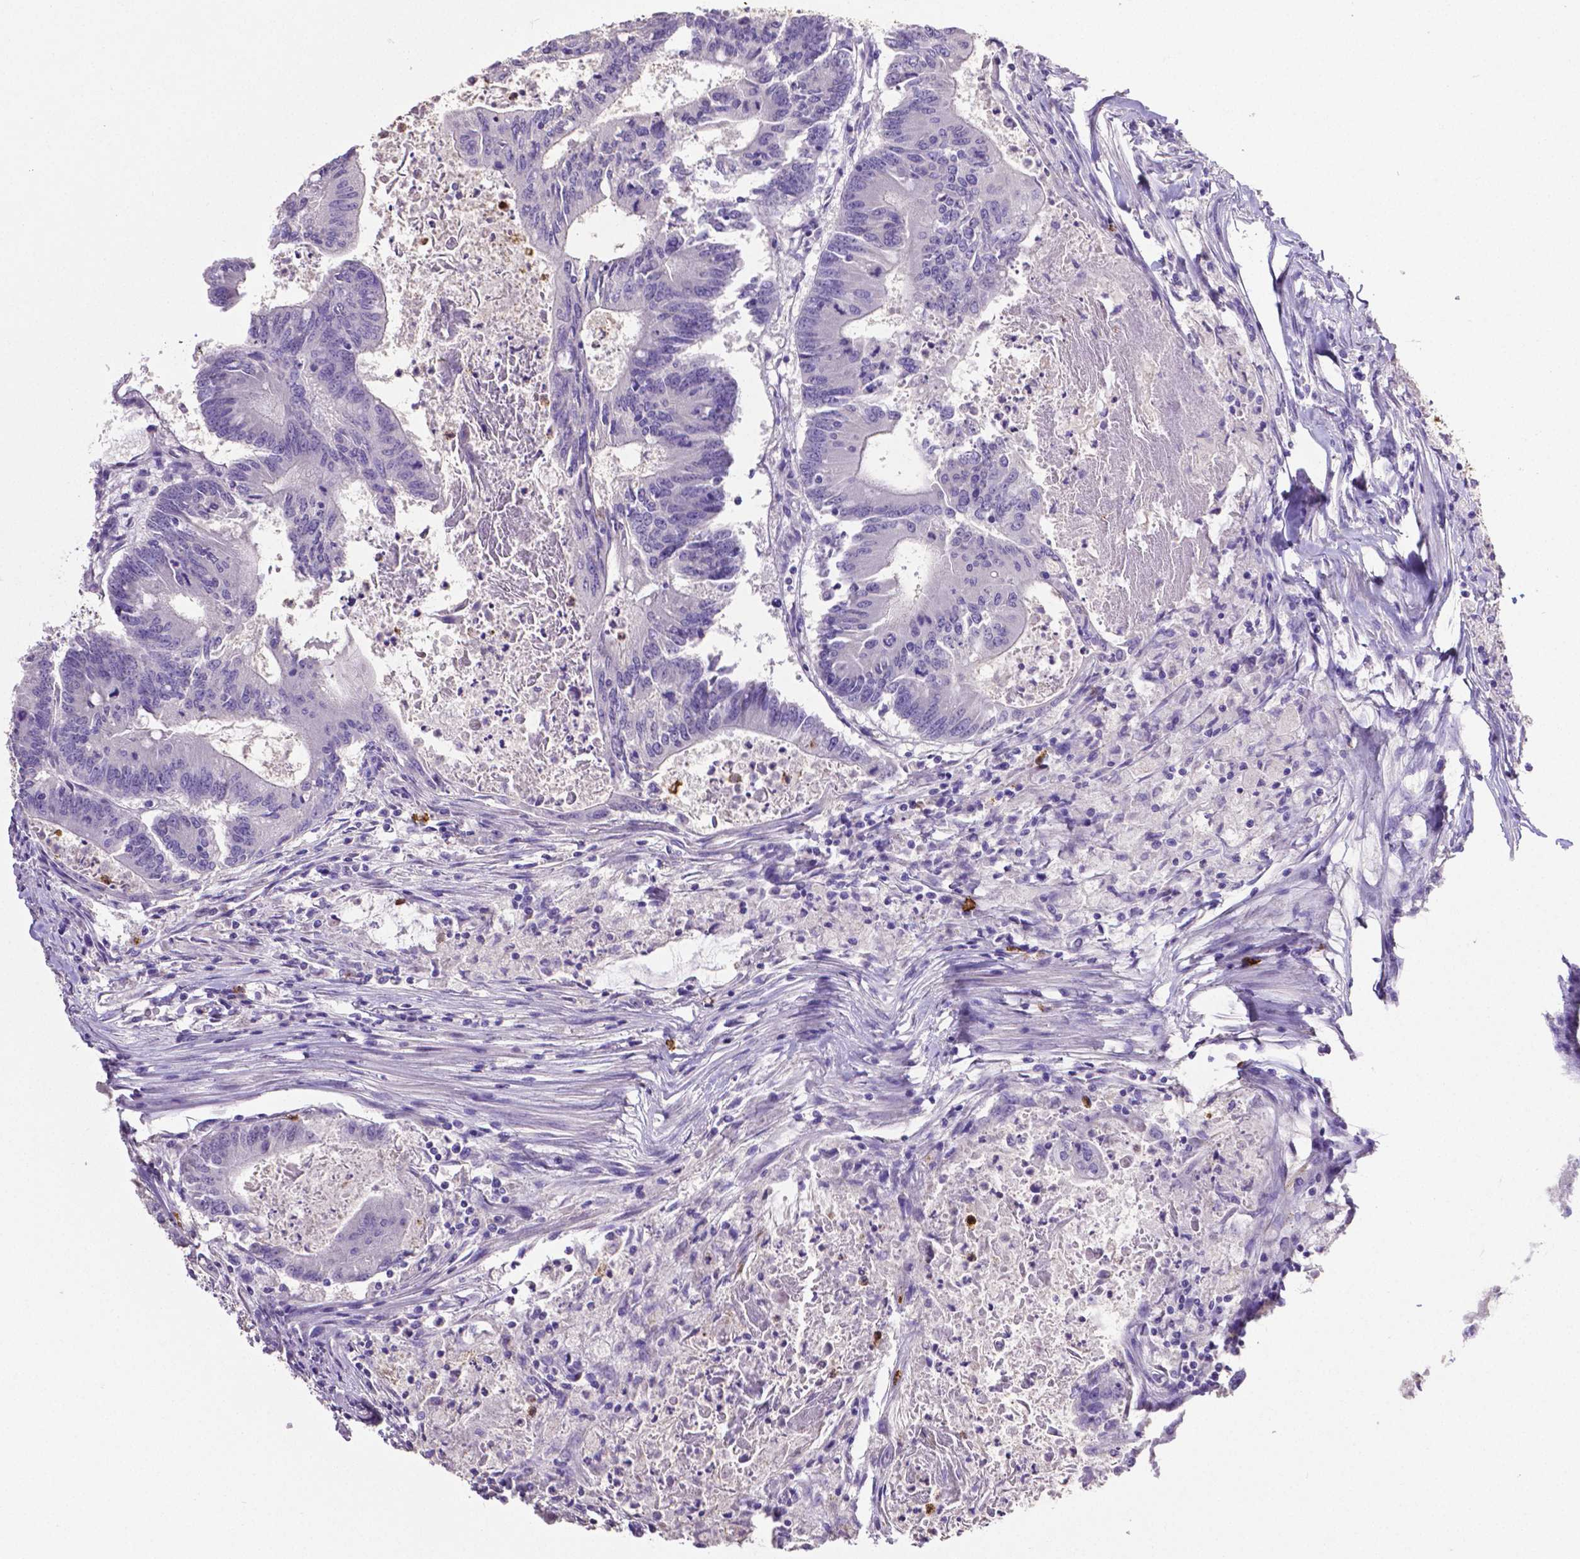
{"staining": {"intensity": "negative", "quantity": "none", "location": "none"}, "tissue": "colorectal cancer", "cell_type": "Tumor cells", "image_type": "cancer", "snomed": [{"axis": "morphology", "description": "Adenocarcinoma, NOS"}, {"axis": "topography", "description": "Colon"}], "caption": "Tumor cells show no significant staining in colorectal cancer.", "gene": "MMP9", "patient": {"sex": "female", "age": 70}}